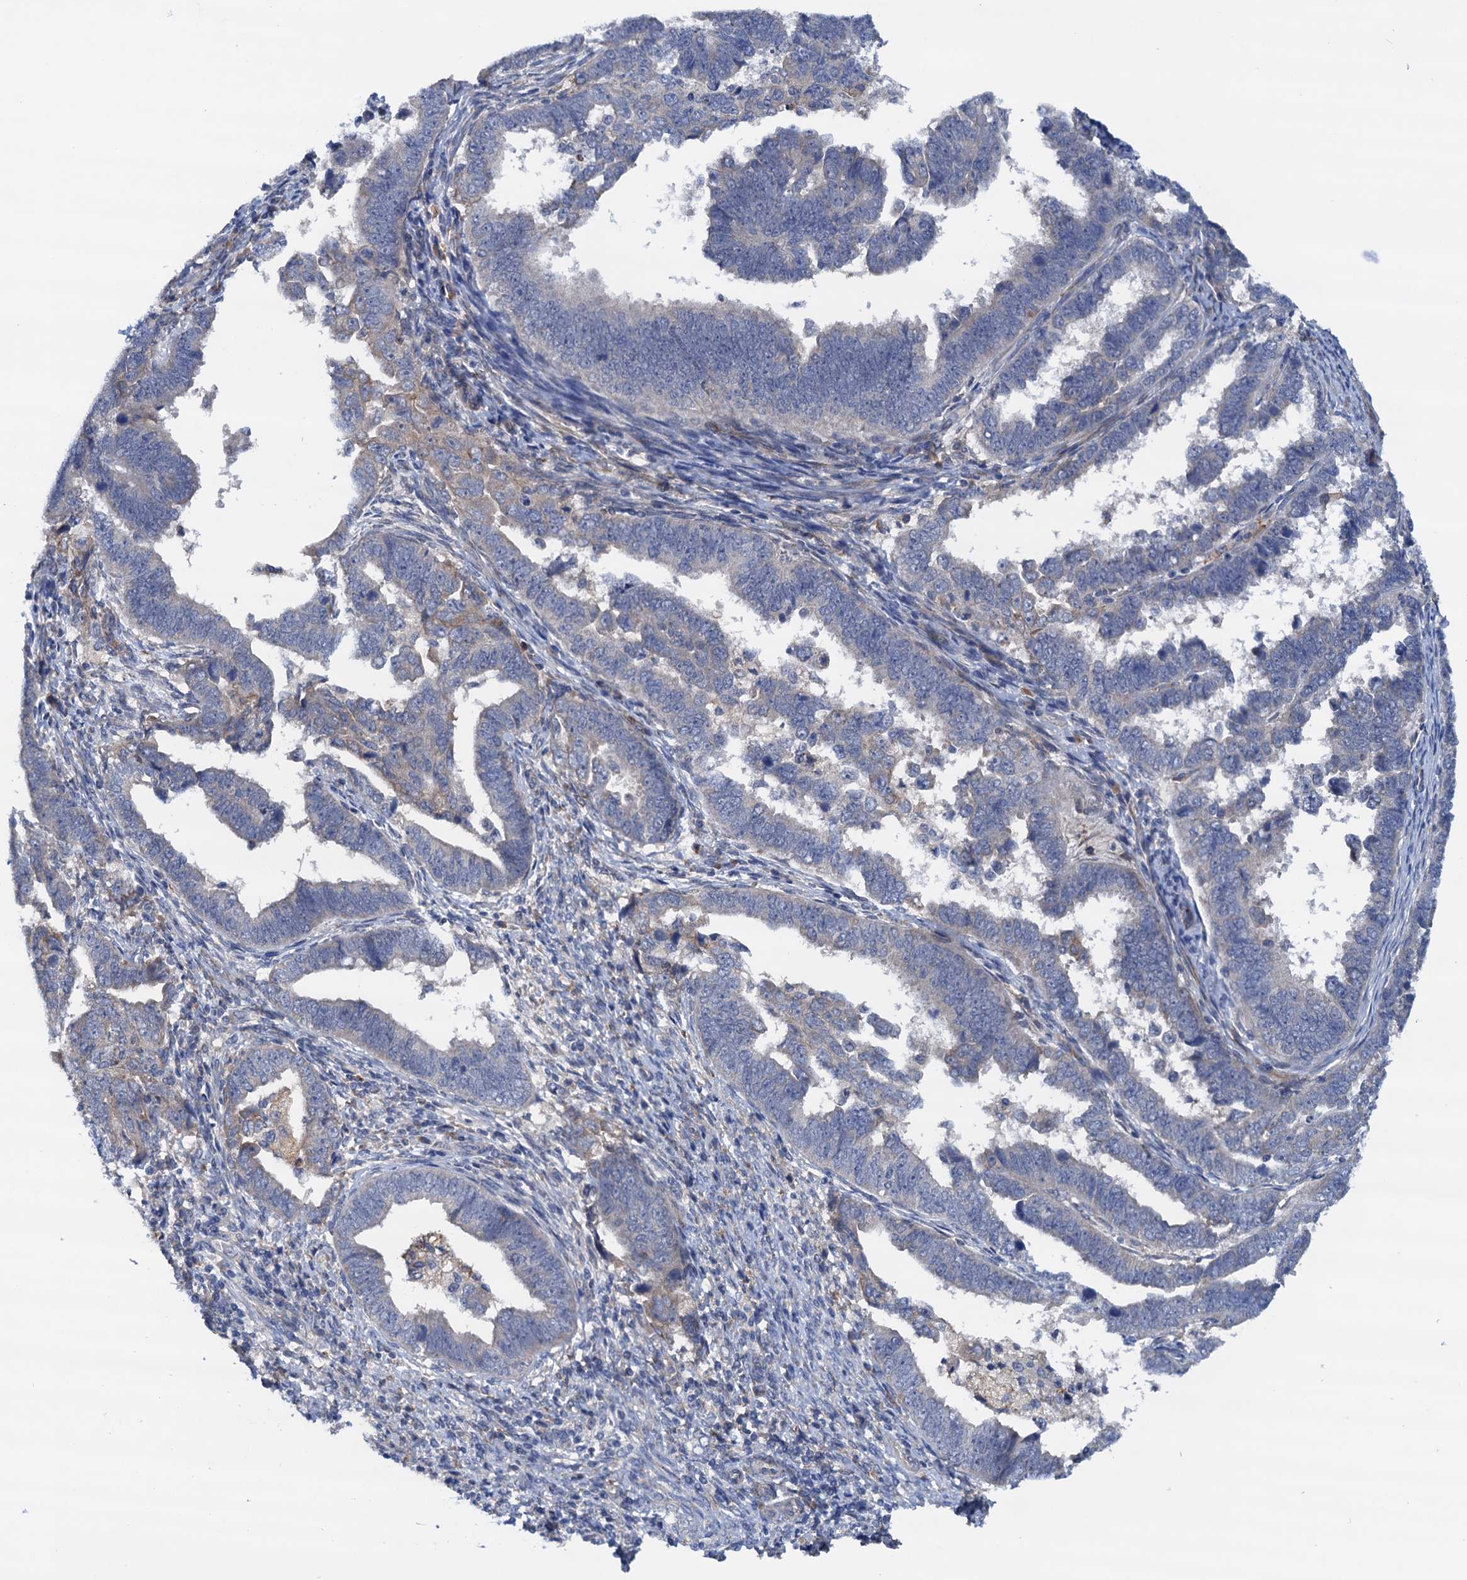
{"staining": {"intensity": "weak", "quantity": "25%-75%", "location": "cytoplasmic/membranous"}, "tissue": "endometrial cancer", "cell_type": "Tumor cells", "image_type": "cancer", "snomed": [{"axis": "morphology", "description": "Adenocarcinoma, NOS"}, {"axis": "topography", "description": "Endometrium"}], "caption": "Protein expression analysis of adenocarcinoma (endometrial) displays weak cytoplasmic/membranous expression in approximately 25%-75% of tumor cells.", "gene": "RASSF9", "patient": {"sex": "female", "age": 75}}